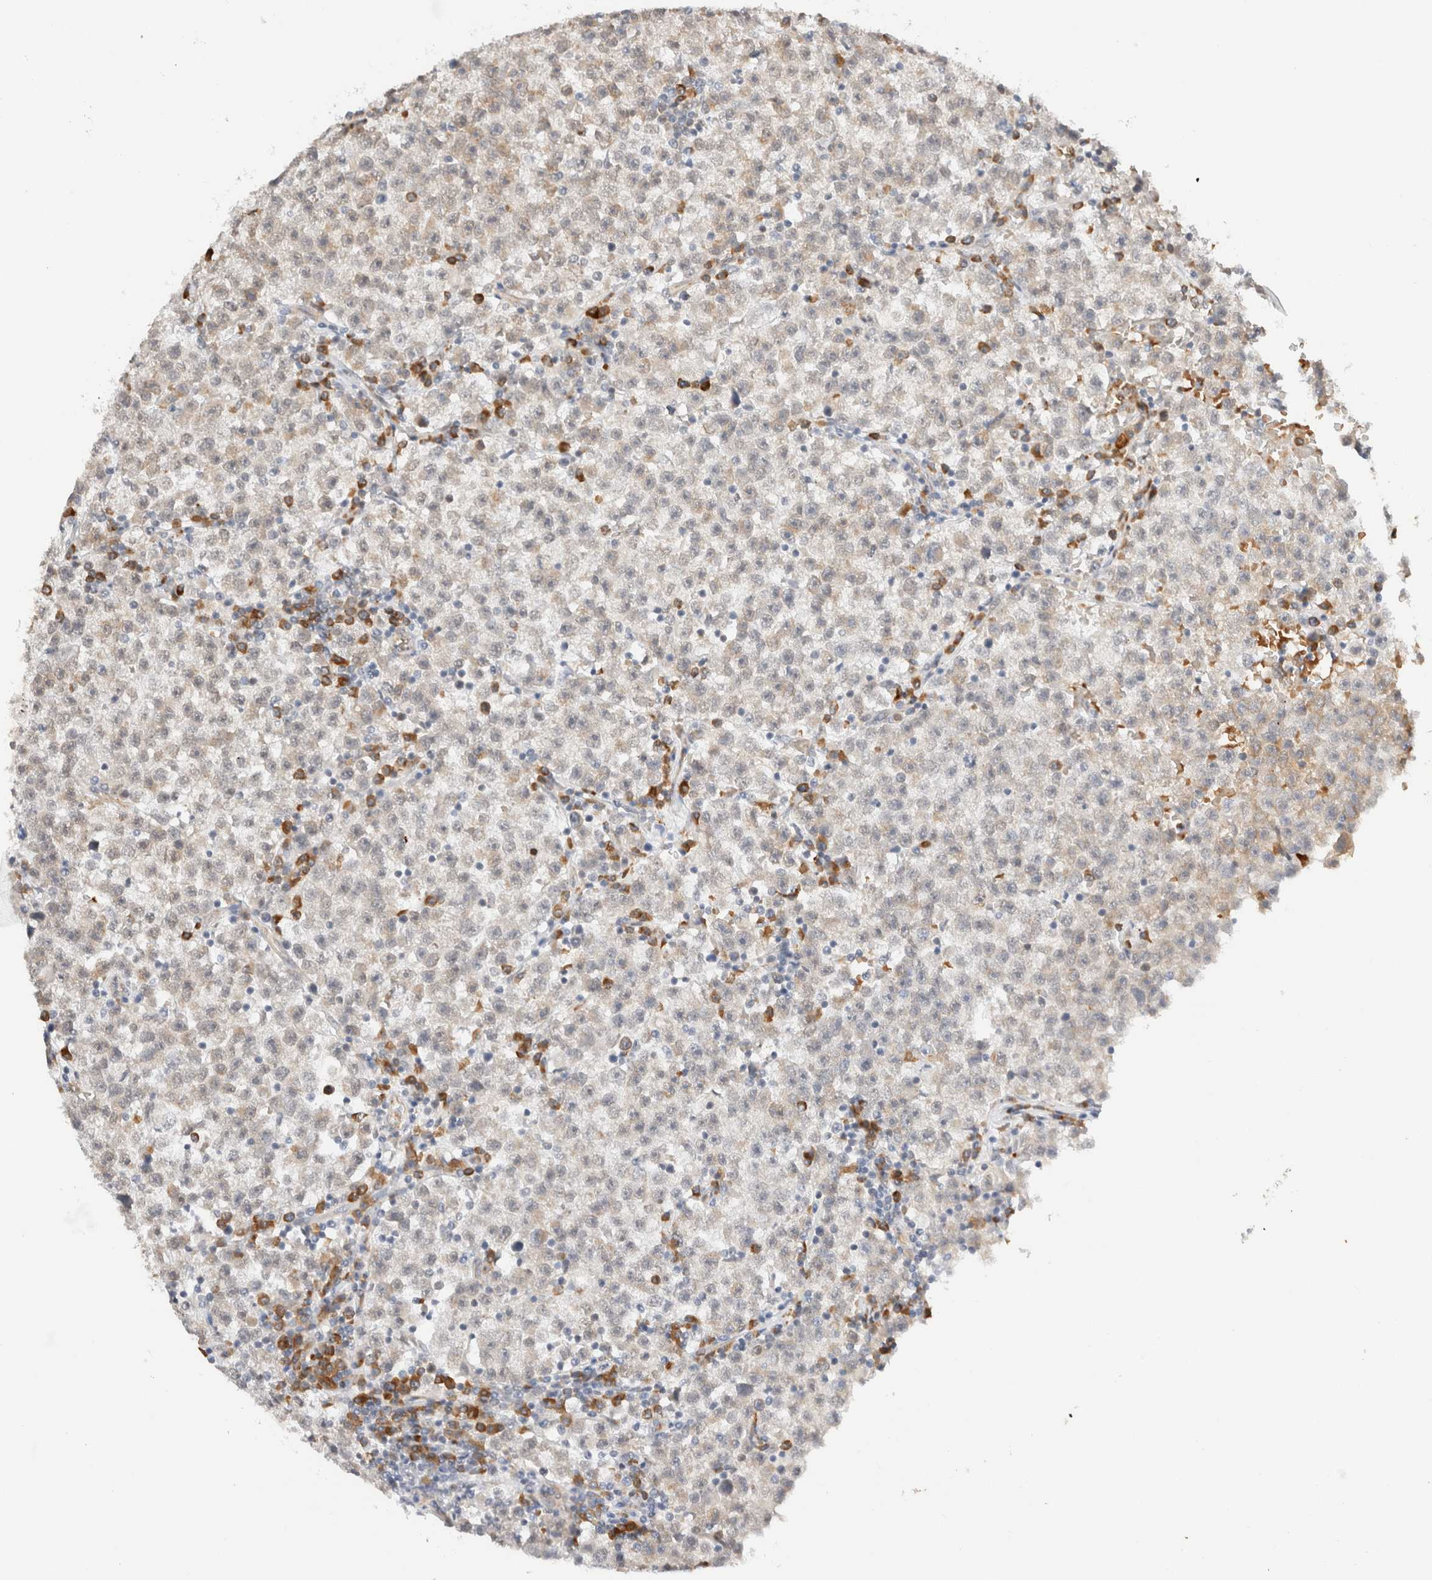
{"staining": {"intensity": "negative", "quantity": "none", "location": "none"}, "tissue": "testis cancer", "cell_type": "Tumor cells", "image_type": "cancer", "snomed": [{"axis": "morphology", "description": "Seminoma, NOS"}, {"axis": "topography", "description": "Testis"}], "caption": "Immunohistochemistry of testis seminoma exhibits no staining in tumor cells.", "gene": "SYVN1", "patient": {"sex": "male", "age": 22}}